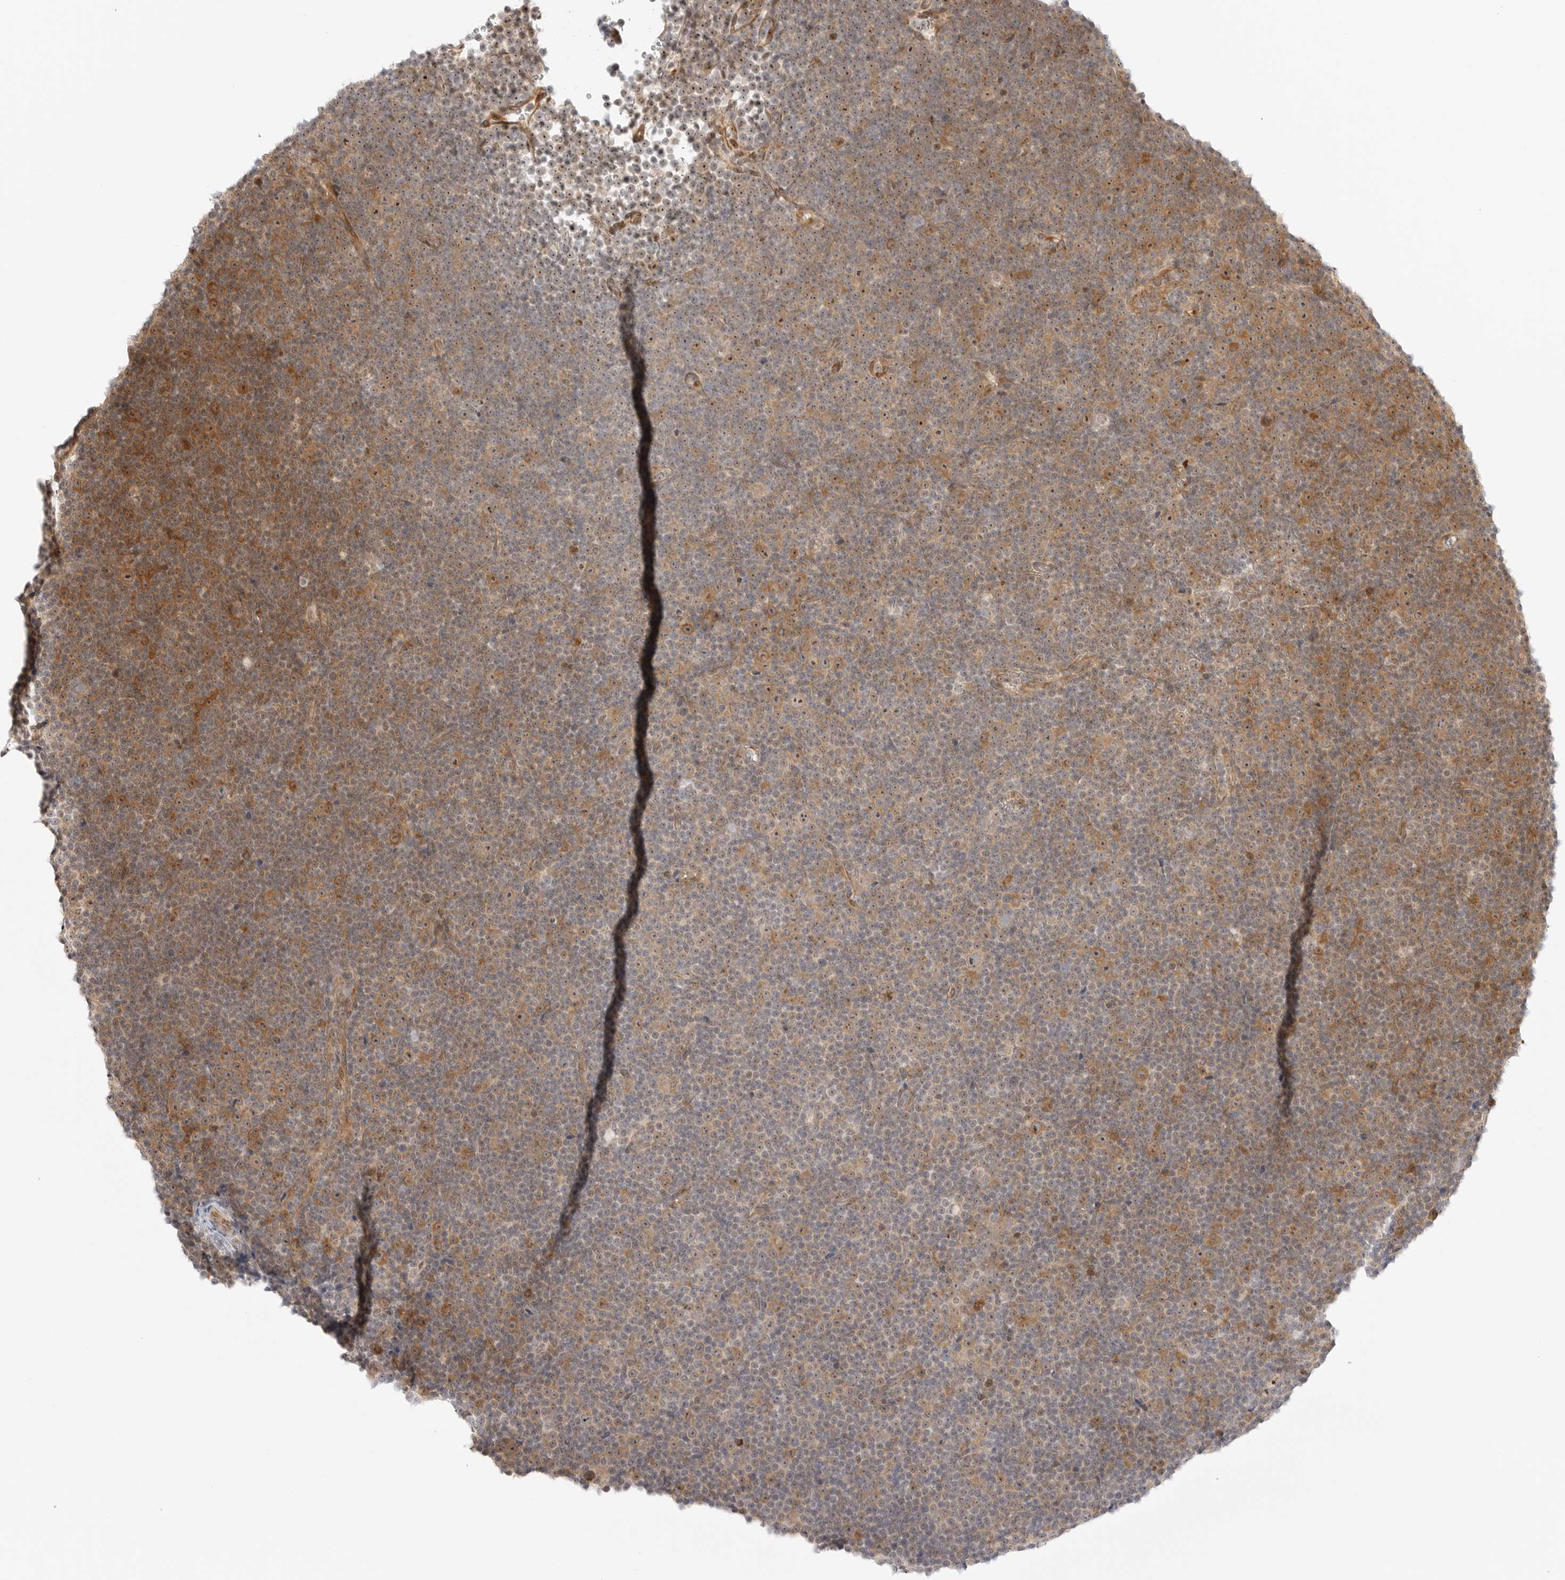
{"staining": {"intensity": "moderate", "quantity": ">75%", "location": "cytoplasmic/membranous,nuclear"}, "tissue": "lymphoma", "cell_type": "Tumor cells", "image_type": "cancer", "snomed": [{"axis": "morphology", "description": "Malignant lymphoma, non-Hodgkin's type, Low grade"}, {"axis": "topography", "description": "Lymph node"}], "caption": "Moderate cytoplasmic/membranous and nuclear staining is appreciated in about >75% of tumor cells in lymphoma.", "gene": "DSCC1", "patient": {"sex": "female", "age": 67}}